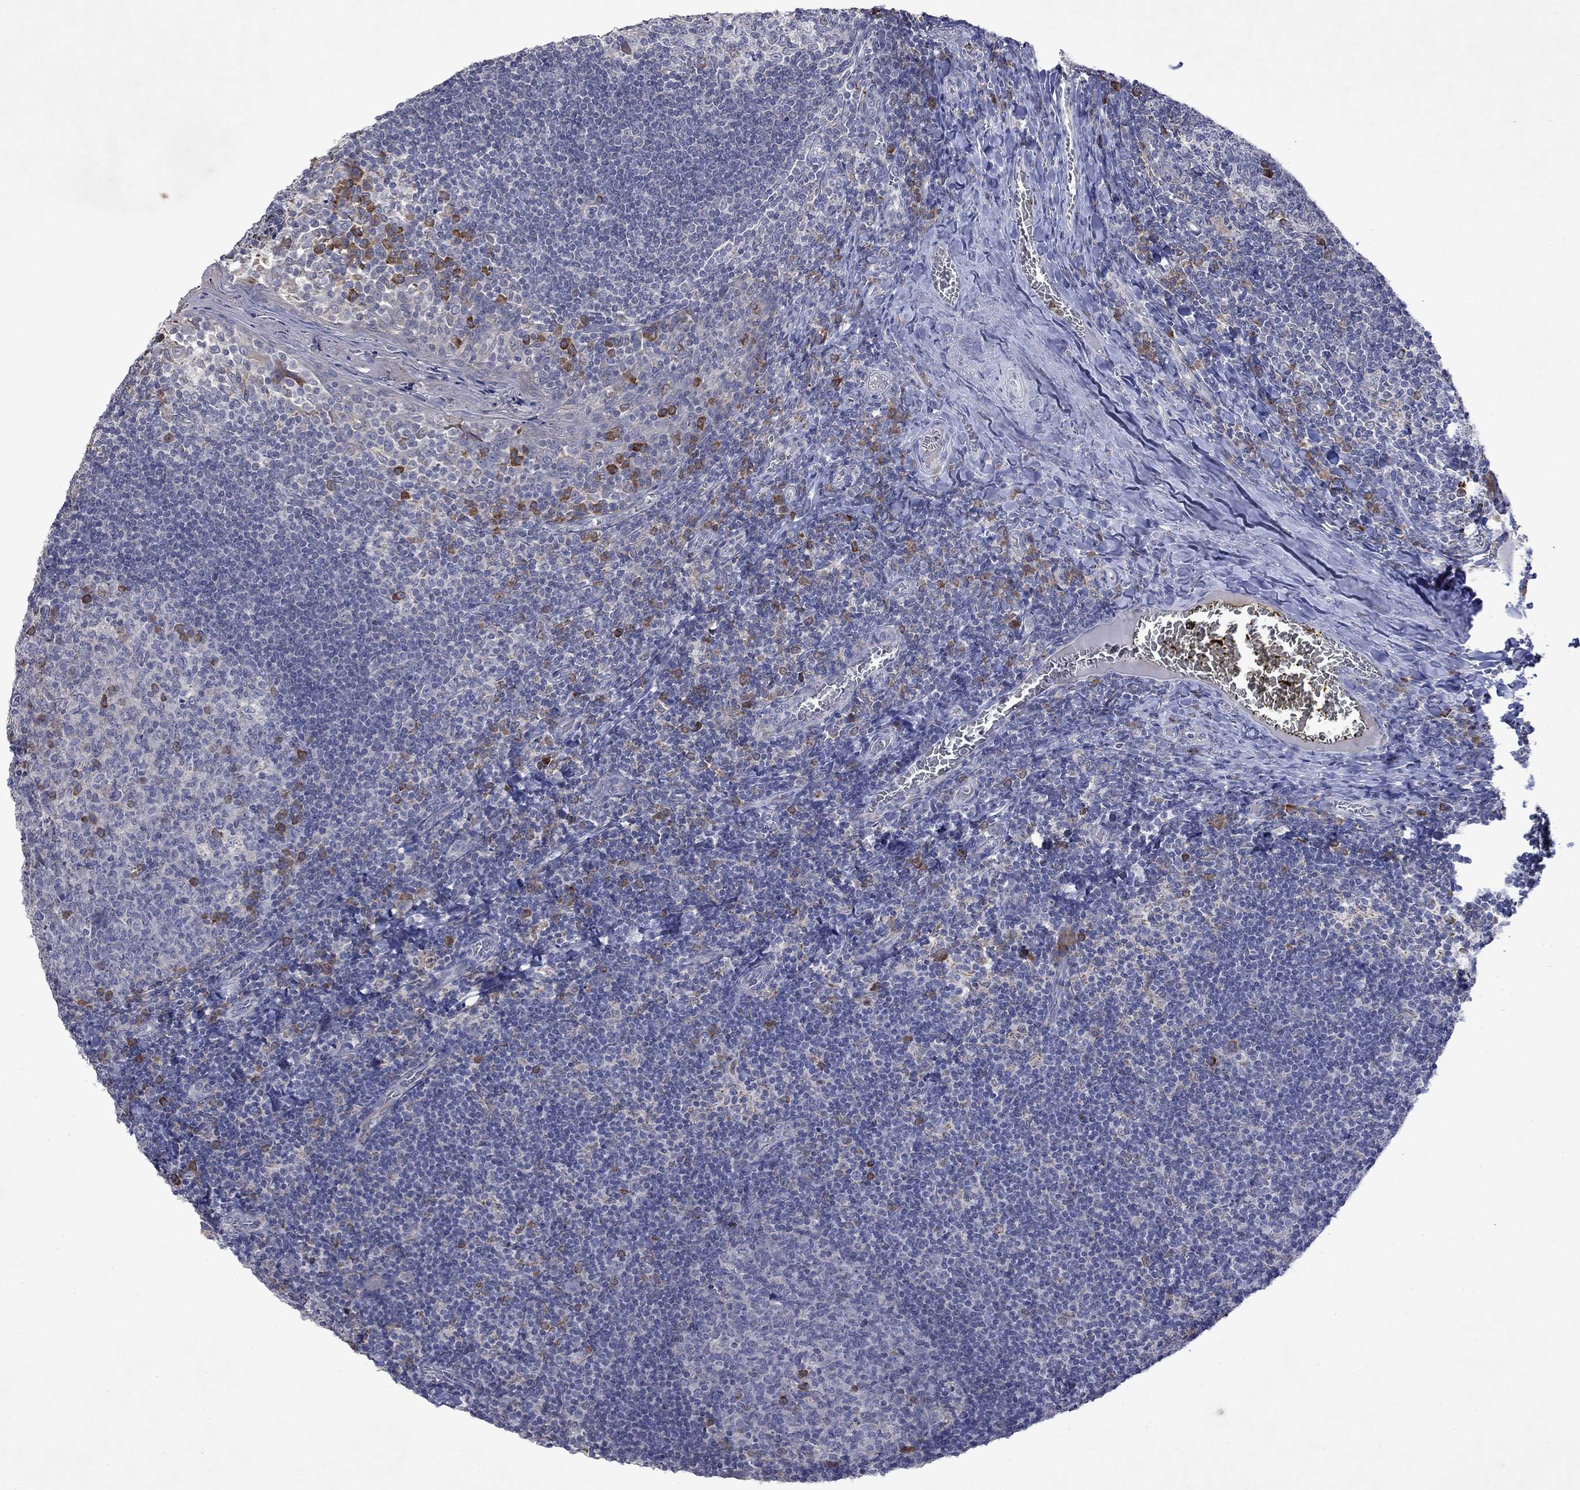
{"staining": {"intensity": "moderate", "quantity": "<25%", "location": "cytoplasmic/membranous"}, "tissue": "tonsil", "cell_type": "Germinal center cells", "image_type": "normal", "snomed": [{"axis": "morphology", "description": "Normal tissue, NOS"}, {"axis": "topography", "description": "Tonsil"}], "caption": "Tonsil stained with IHC demonstrates moderate cytoplasmic/membranous positivity in approximately <25% of germinal center cells. (IHC, brightfield microscopy, high magnification).", "gene": "TMEM97", "patient": {"sex": "female", "age": 13}}